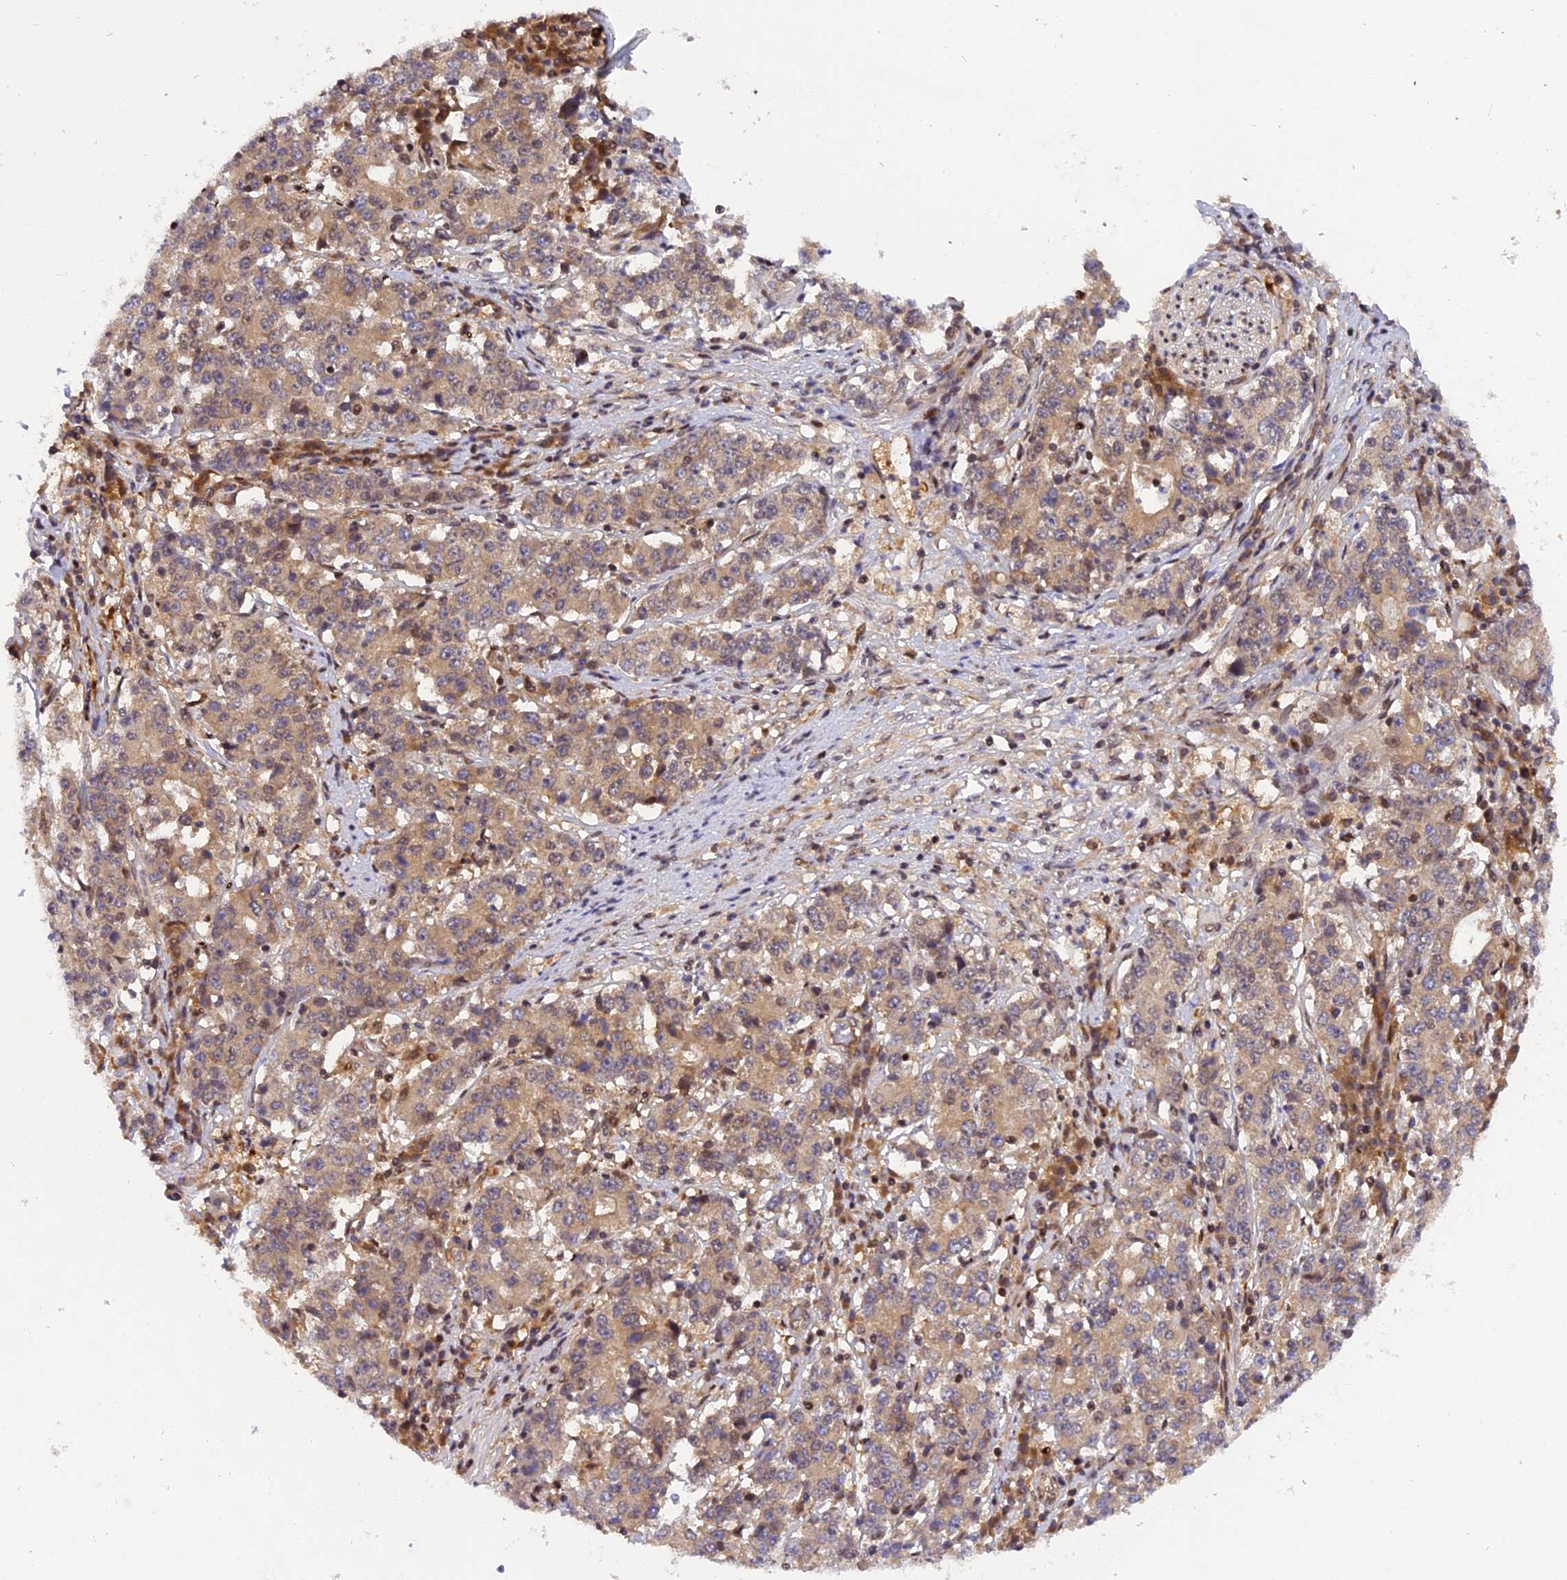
{"staining": {"intensity": "moderate", "quantity": ">75%", "location": "cytoplasmic/membranous"}, "tissue": "stomach cancer", "cell_type": "Tumor cells", "image_type": "cancer", "snomed": [{"axis": "morphology", "description": "Adenocarcinoma, NOS"}, {"axis": "topography", "description": "Stomach"}], "caption": "Immunohistochemical staining of adenocarcinoma (stomach) displays moderate cytoplasmic/membranous protein positivity in approximately >75% of tumor cells.", "gene": "RABGGTA", "patient": {"sex": "male", "age": 59}}